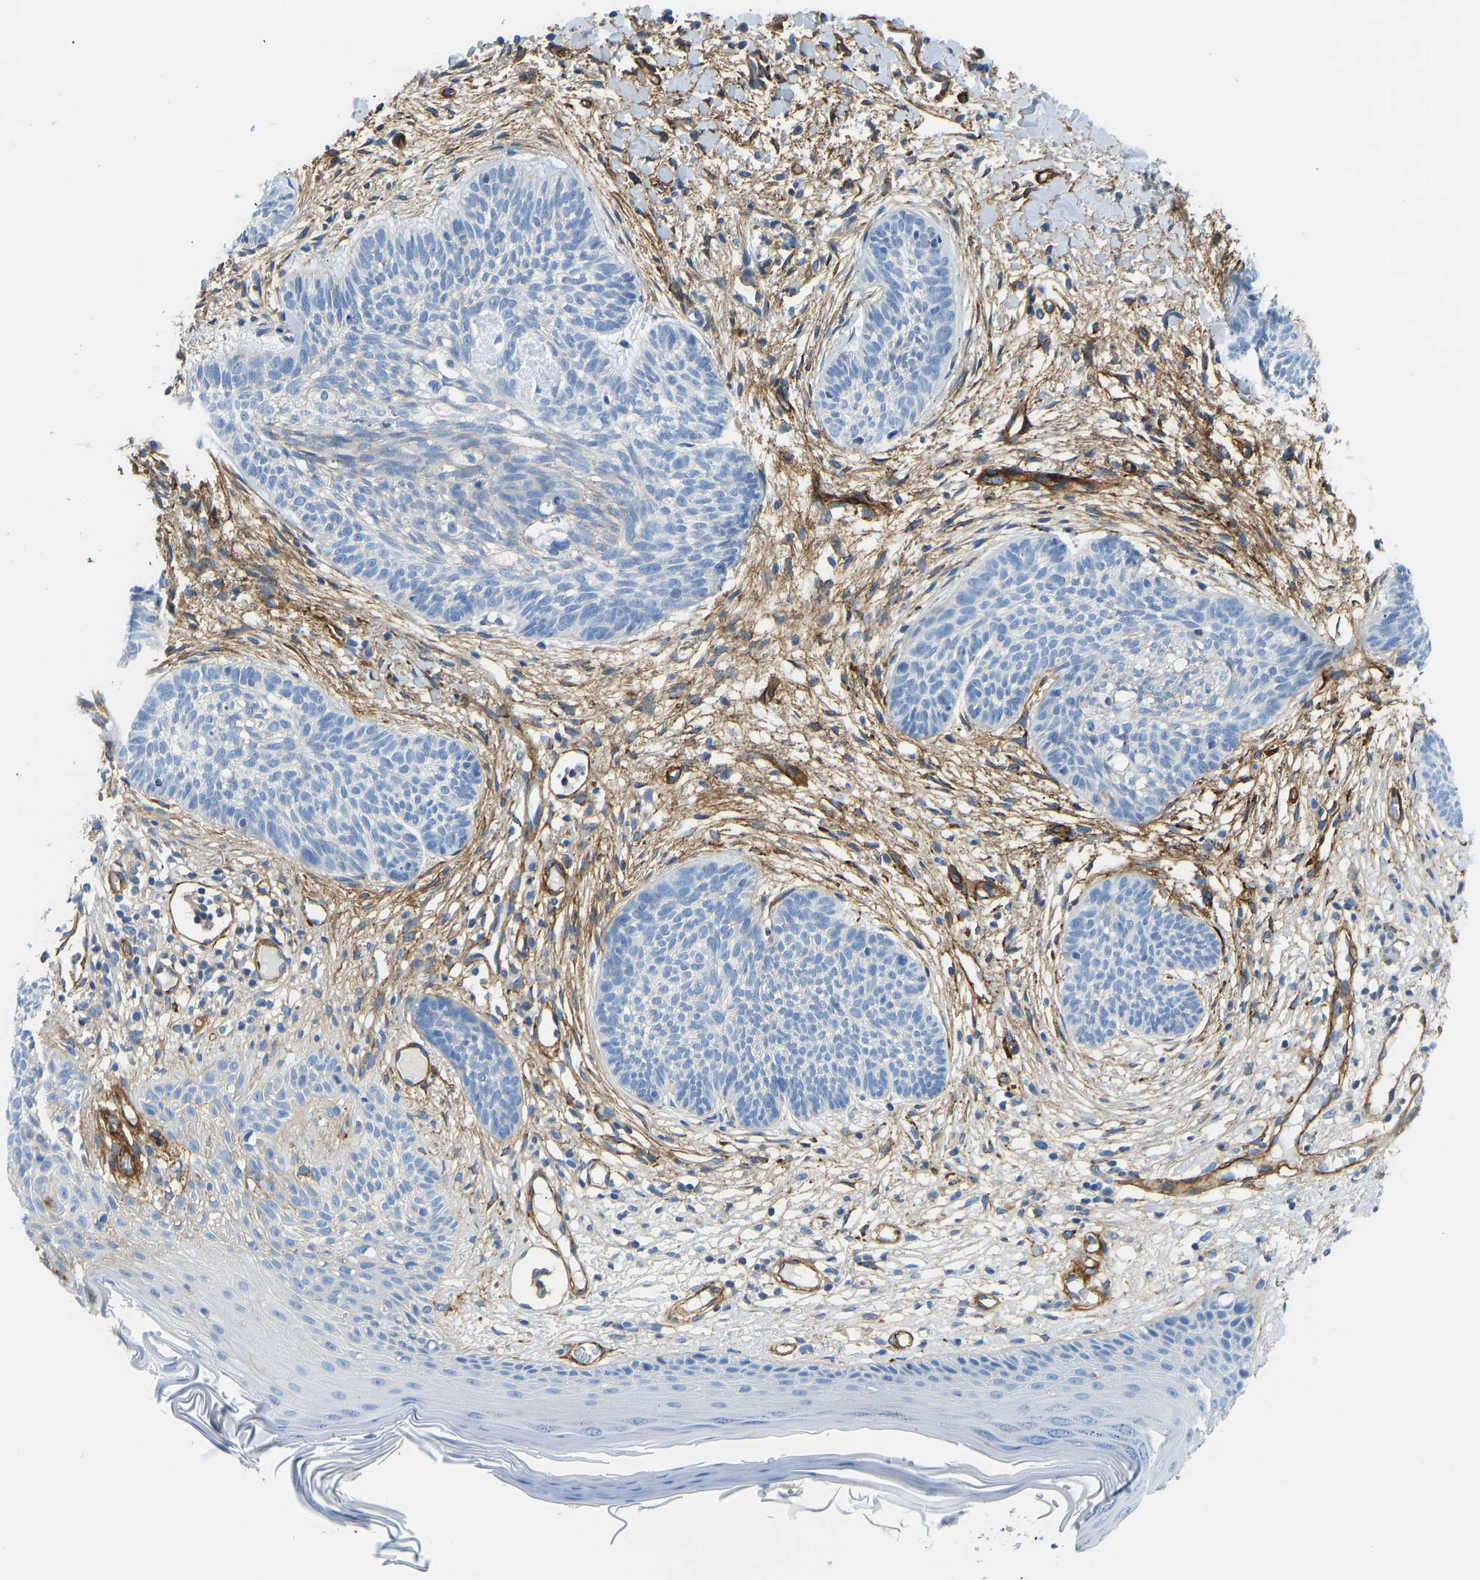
{"staining": {"intensity": "negative", "quantity": "none", "location": "none"}, "tissue": "skin cancer", "cell_type": "Tumor cells", "image_type": "cancer", "snomed": [{"axis": "morphology", "description": "Basal cell carcinoma"}, {"axis": "topography", "description": "Skin"}], "caption": "Tumor cells show no significant expression in skin basal cell carcinoma.", "gene": "COL15A1", "patient": {"sex": "female", "age": 59}}